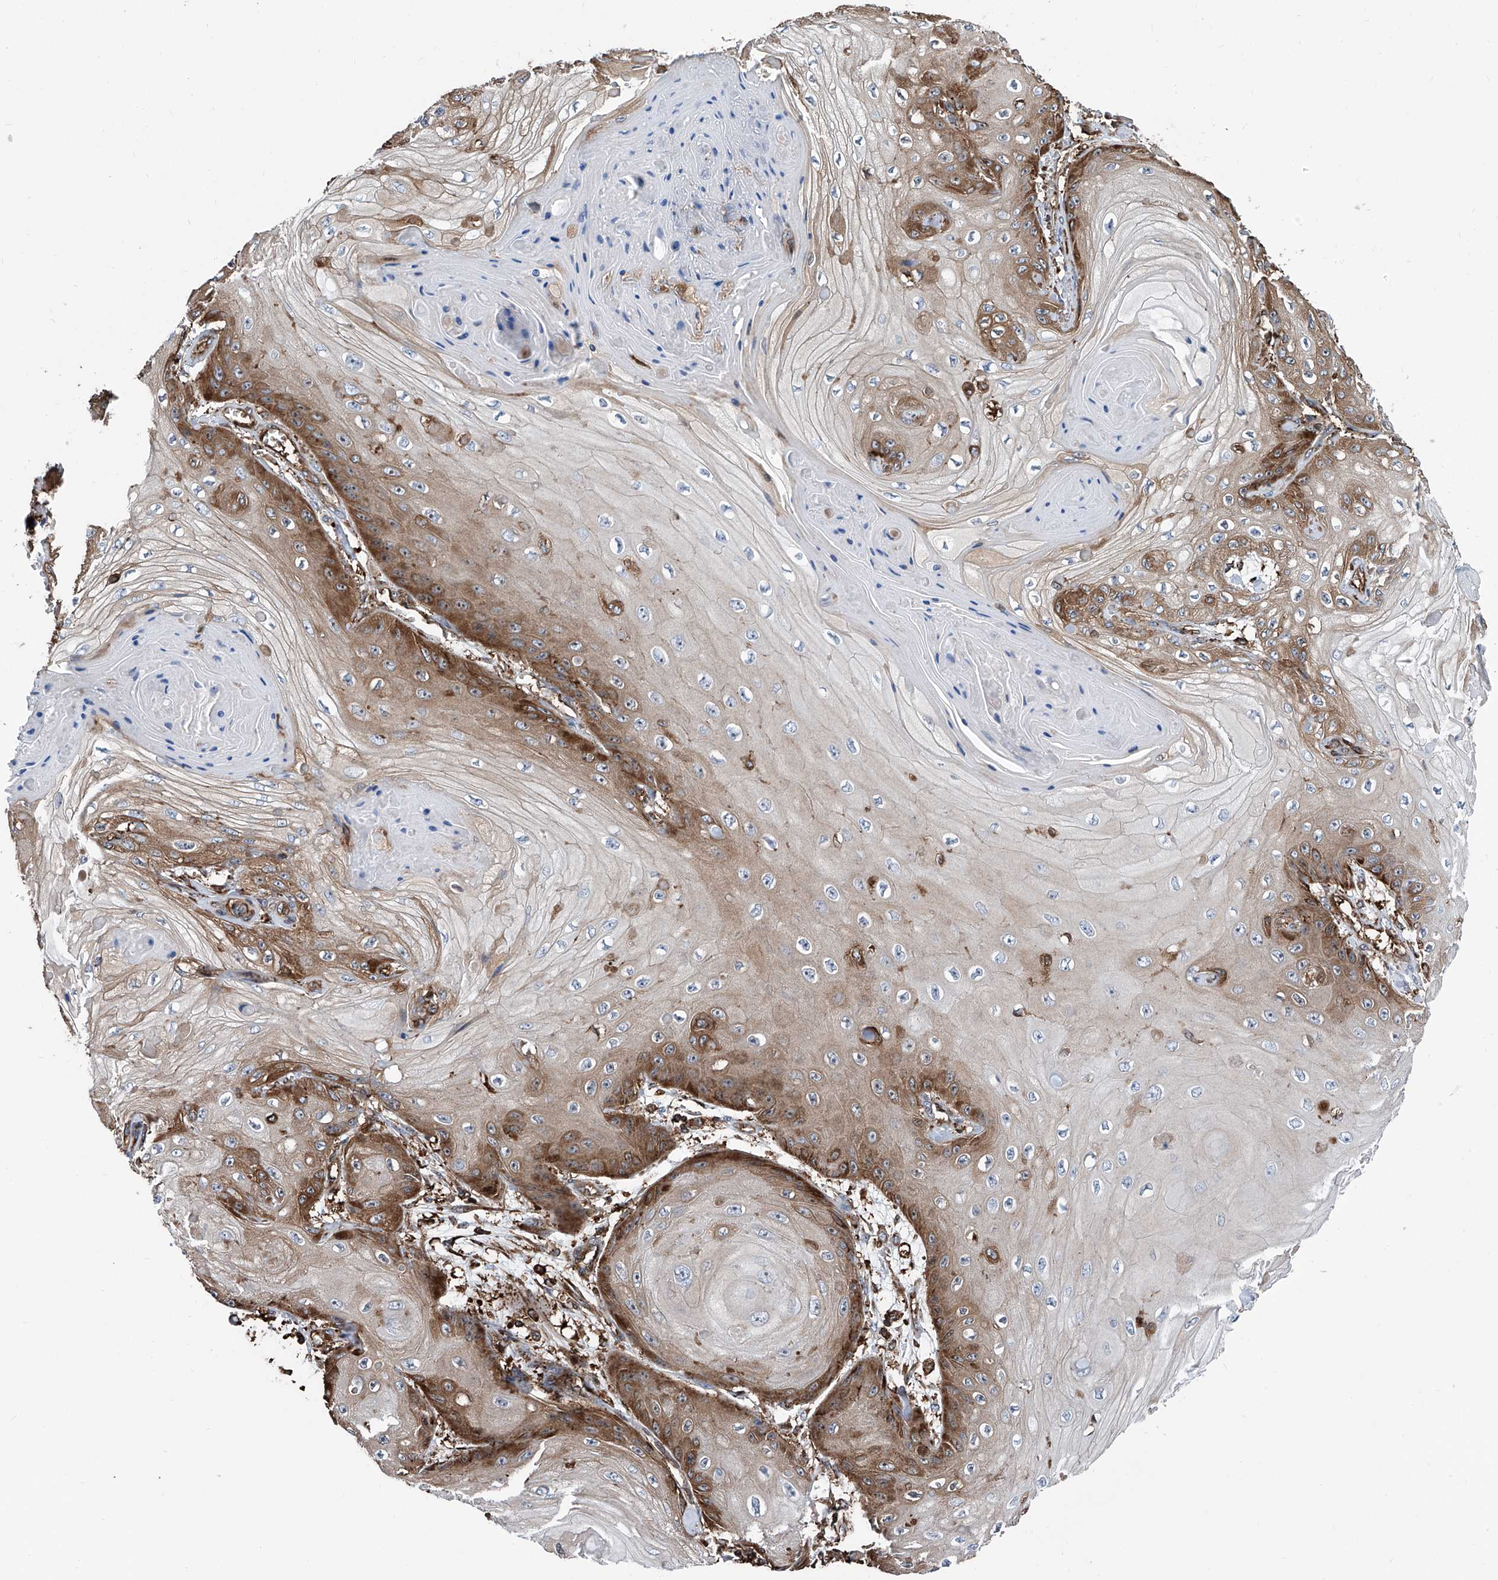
{"staining": {"intensity": "moderate", "quantity": ">75%", "location": "cytoplasmic/membranous,nuclear"}, "tissue": "skin cancer", "cell_type": "Tumor cells", "image_type": "cancer", "snomed": [{"axis": "morphology", "description": "Squamous cell carcinoma, NOS"}, {"axis": "topography", "description": "Skin"}], "caption": "This is an image of immunohistochemistry (IHC) staining of squamous cell carcinoma (skin), which shows moderate positivity in the cytoplasmic/membranous and nuclear of tumor cells.", "gene": "ZNF484", "patient": {"sex": "male", "age": 74}}